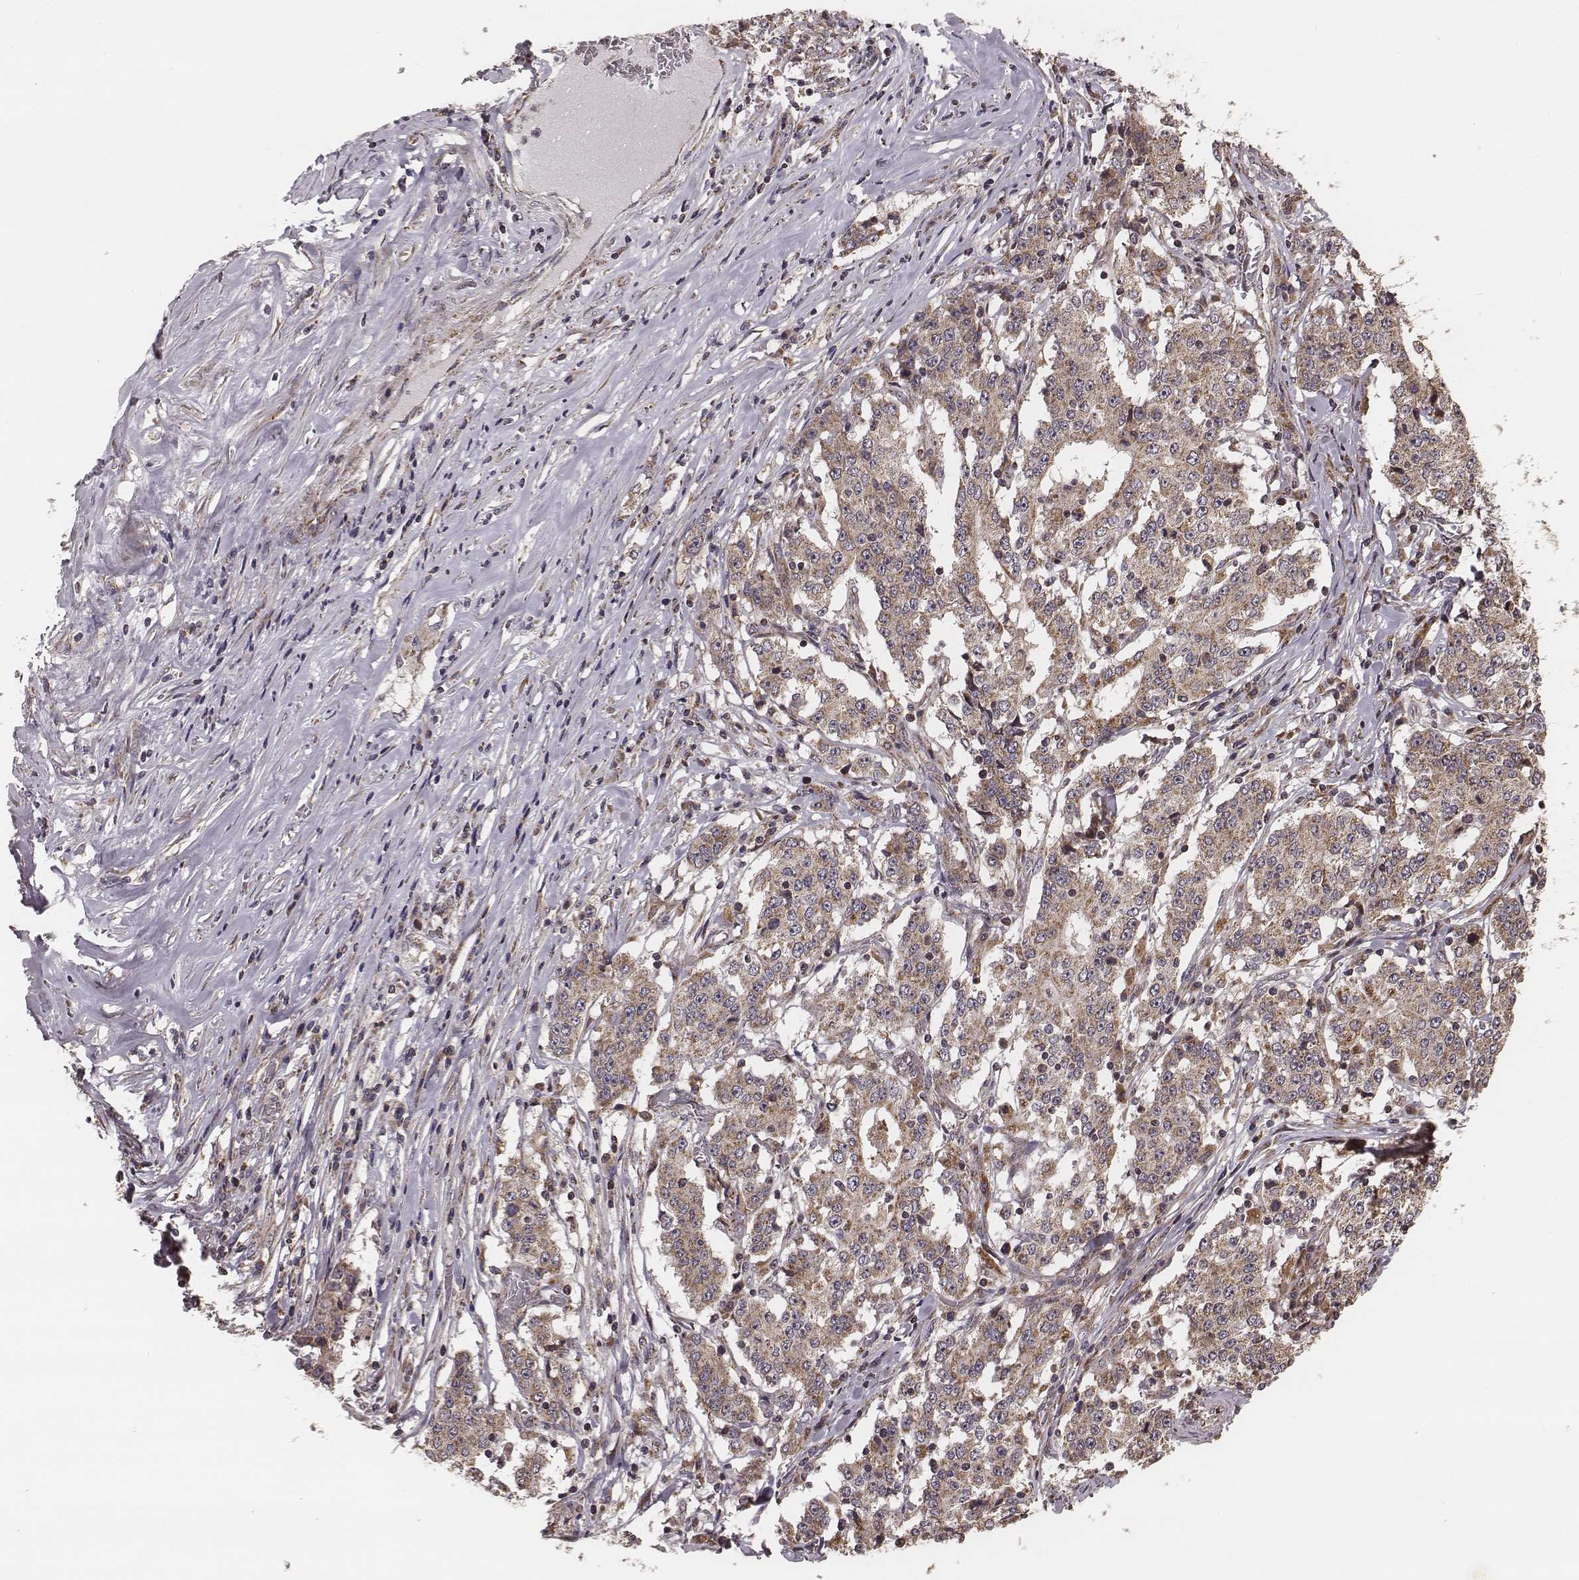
{"staining": {"intensity": "moderate", "quantity": ">75%", "location": "cytoplasmic/membranous"}, "tissue": "stomach cancer", "cell_type": "Tumor cells", "image_type": "cancer", "snomed": [{"axis": "morphology", "description": "Adenocarcinoma, NOS"}, {"axis": "topography", "description": "Stomach"}], "caption": "Approximately >75% of tumor cells in stomach cancer (adenocarcinoma) show moderate cytoplasmic/membranous protein positivity as visualized by brown immunohistochemical staining.", "gene": "ZDHHC21", "patient": {"sex": "male", "age": 59}}